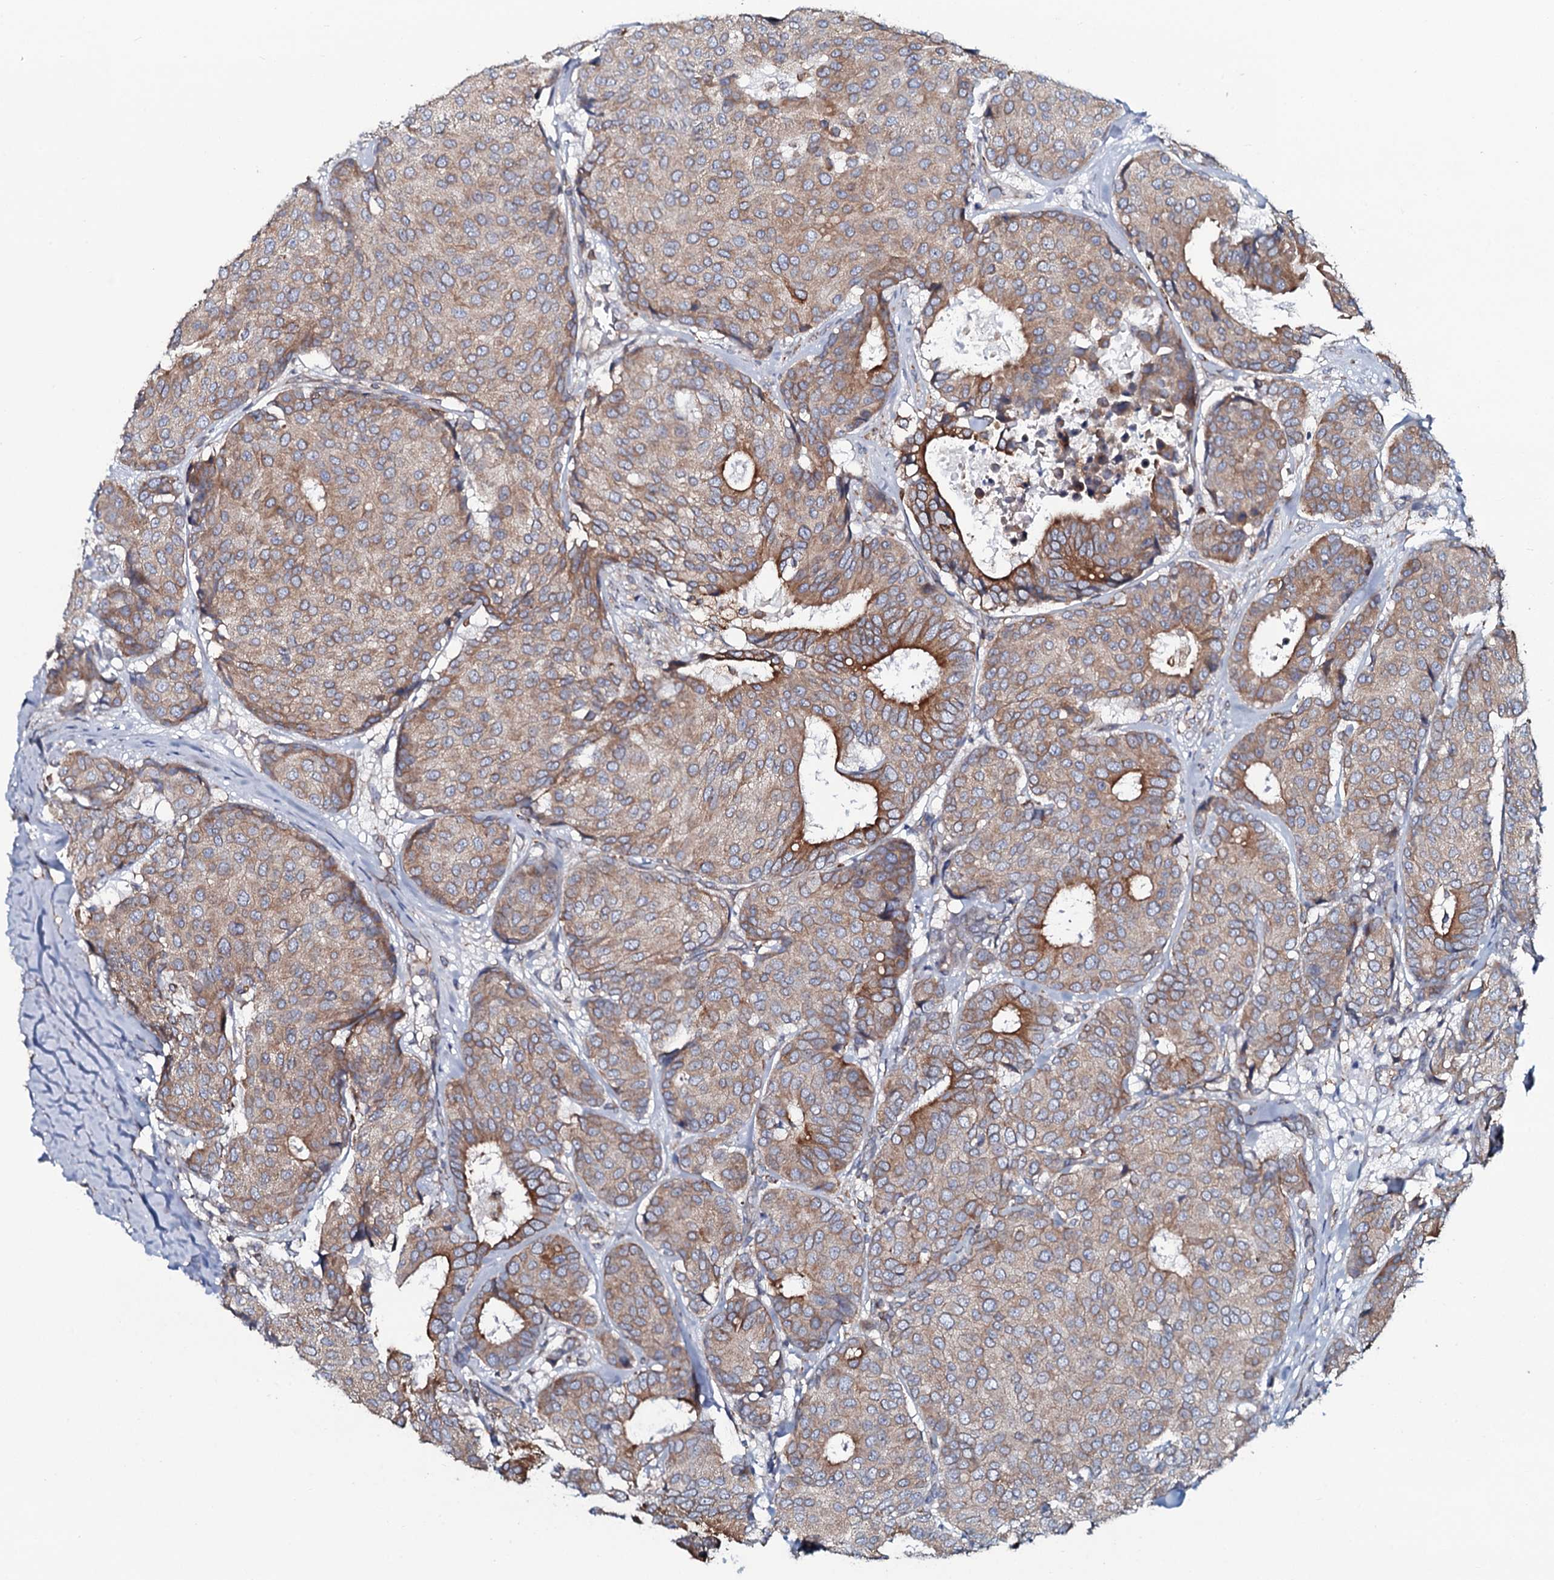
{"staining": {"intensity": "moderate", "quantity": "25%-75%", "location": "cytoplasmic/membranous"}, "tissue": "breast cancer", "cell_type": "Tumor cells", "image_type": "cancer", "snomed": [{"axis": "morphology", "description": "Duct carcinoma"}, {"axis": "topography", "description": "Breast"}], "caption": "Breast infiltrating ductal carcinoma was stained to show a protein in brown. There is medium levels of moderate cytoplasmic/membranous positivity in approximately 25%-75% of tumor cells. The staining was performed using DAB (3,3'-diaminobenzidine), with brown indicating positive protein expression. Nuclei are stained blue with hematoxylin.", "gene": "TMEM151A", "patient": {"sex": "female", "age": 75}}